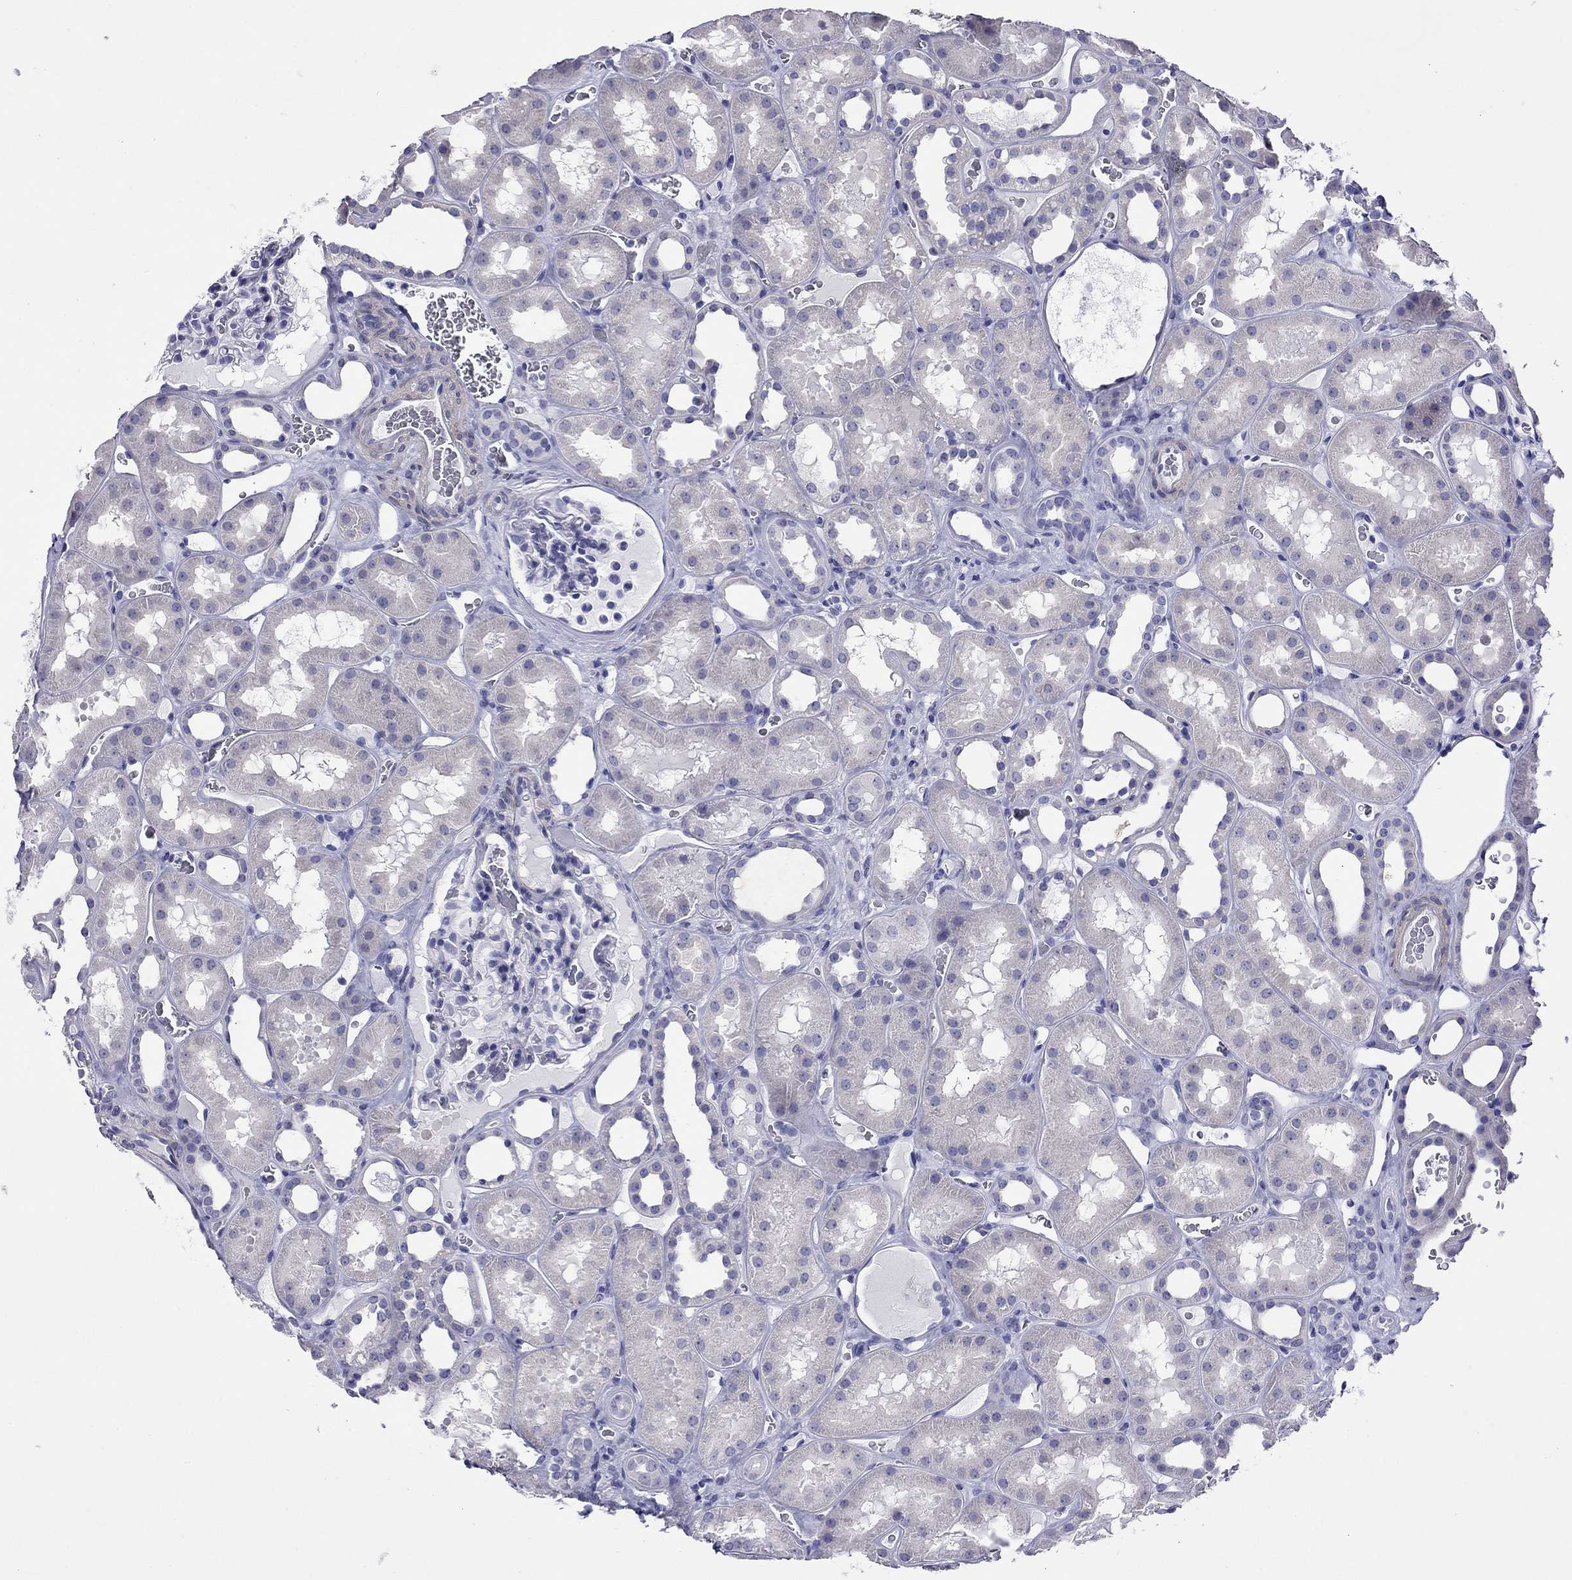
{"staining": {"intensity": "negative", "quantity": "none", "location": "none"}, "tissue": "kidney", "cell_type": "Cells in glomeruli", "image_type": "normal", "snomed": [{"axis": "morphology", "description": "Normal tissue, NOS"}, {"axis": "topography", "description": "Kidney"}], "caption": "Immunohistochemistry of benign human kidney demonstrates no expression in cells in glomeruli.", "gene": "KIAA2012", "patient": {"sex": "female", "age": 41}}